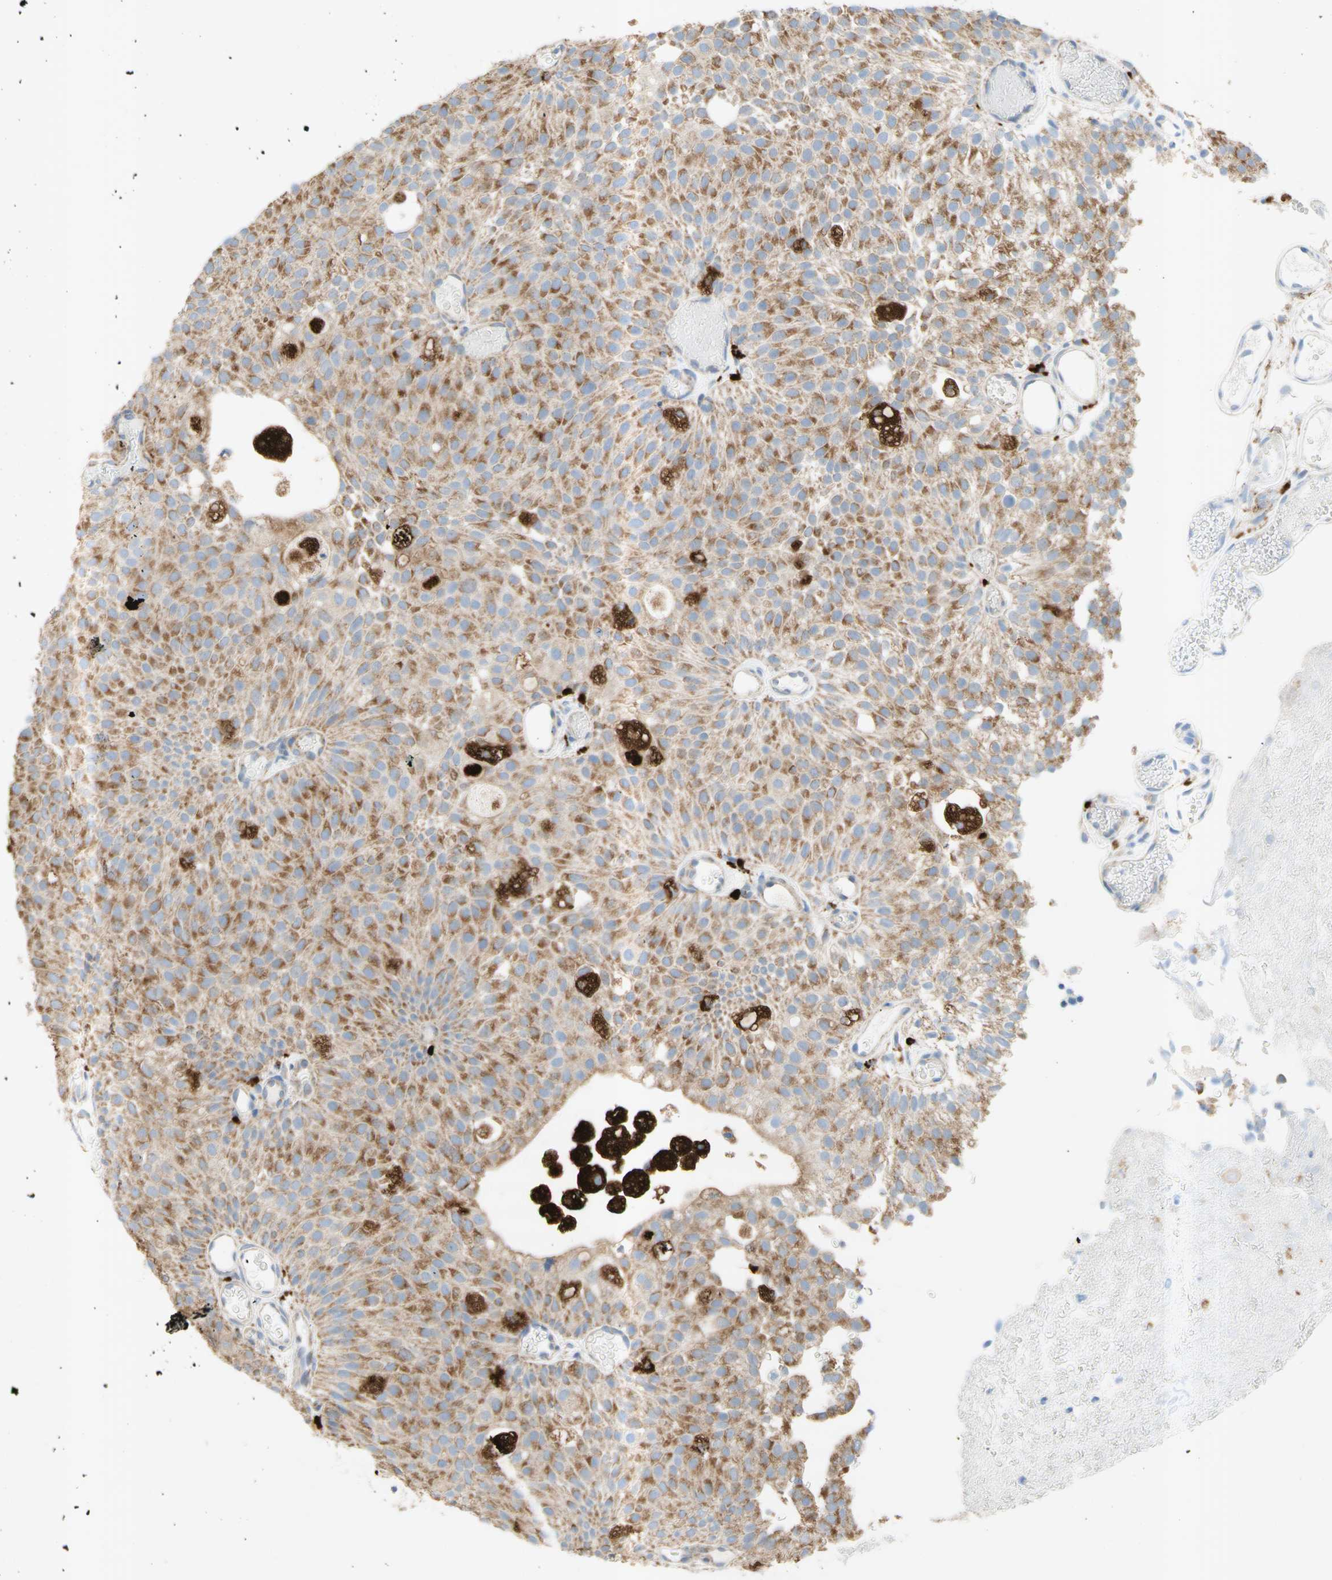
{"staining": {"intensity": "moderate", "quantity": ">75%", "location": "cytoplasmic/membranous"}, "tissue": "urothelial cancer", "cell_type": "Tumor cells", "image_type": "cancer", "snomed": [{"axis": "morphology", "description": "Urothelial carcinoma, Low grade"}, {"axis": "topography", "description": "Urinary bladder"}], "caption": "Immunohistochemistry photomicrograph of neoplastic tissue: human low-grade urothelial carcinoma stained using immunohistochemistry (IHC) exhibits medium levels of moderate protein expression localized specifically in the cytoplasmic/membranous of tumor cells, appearing as a cytoplasmic/membranous brown color.", "gene": "URB2", "patient": {"sex": "male", "age": 78}}